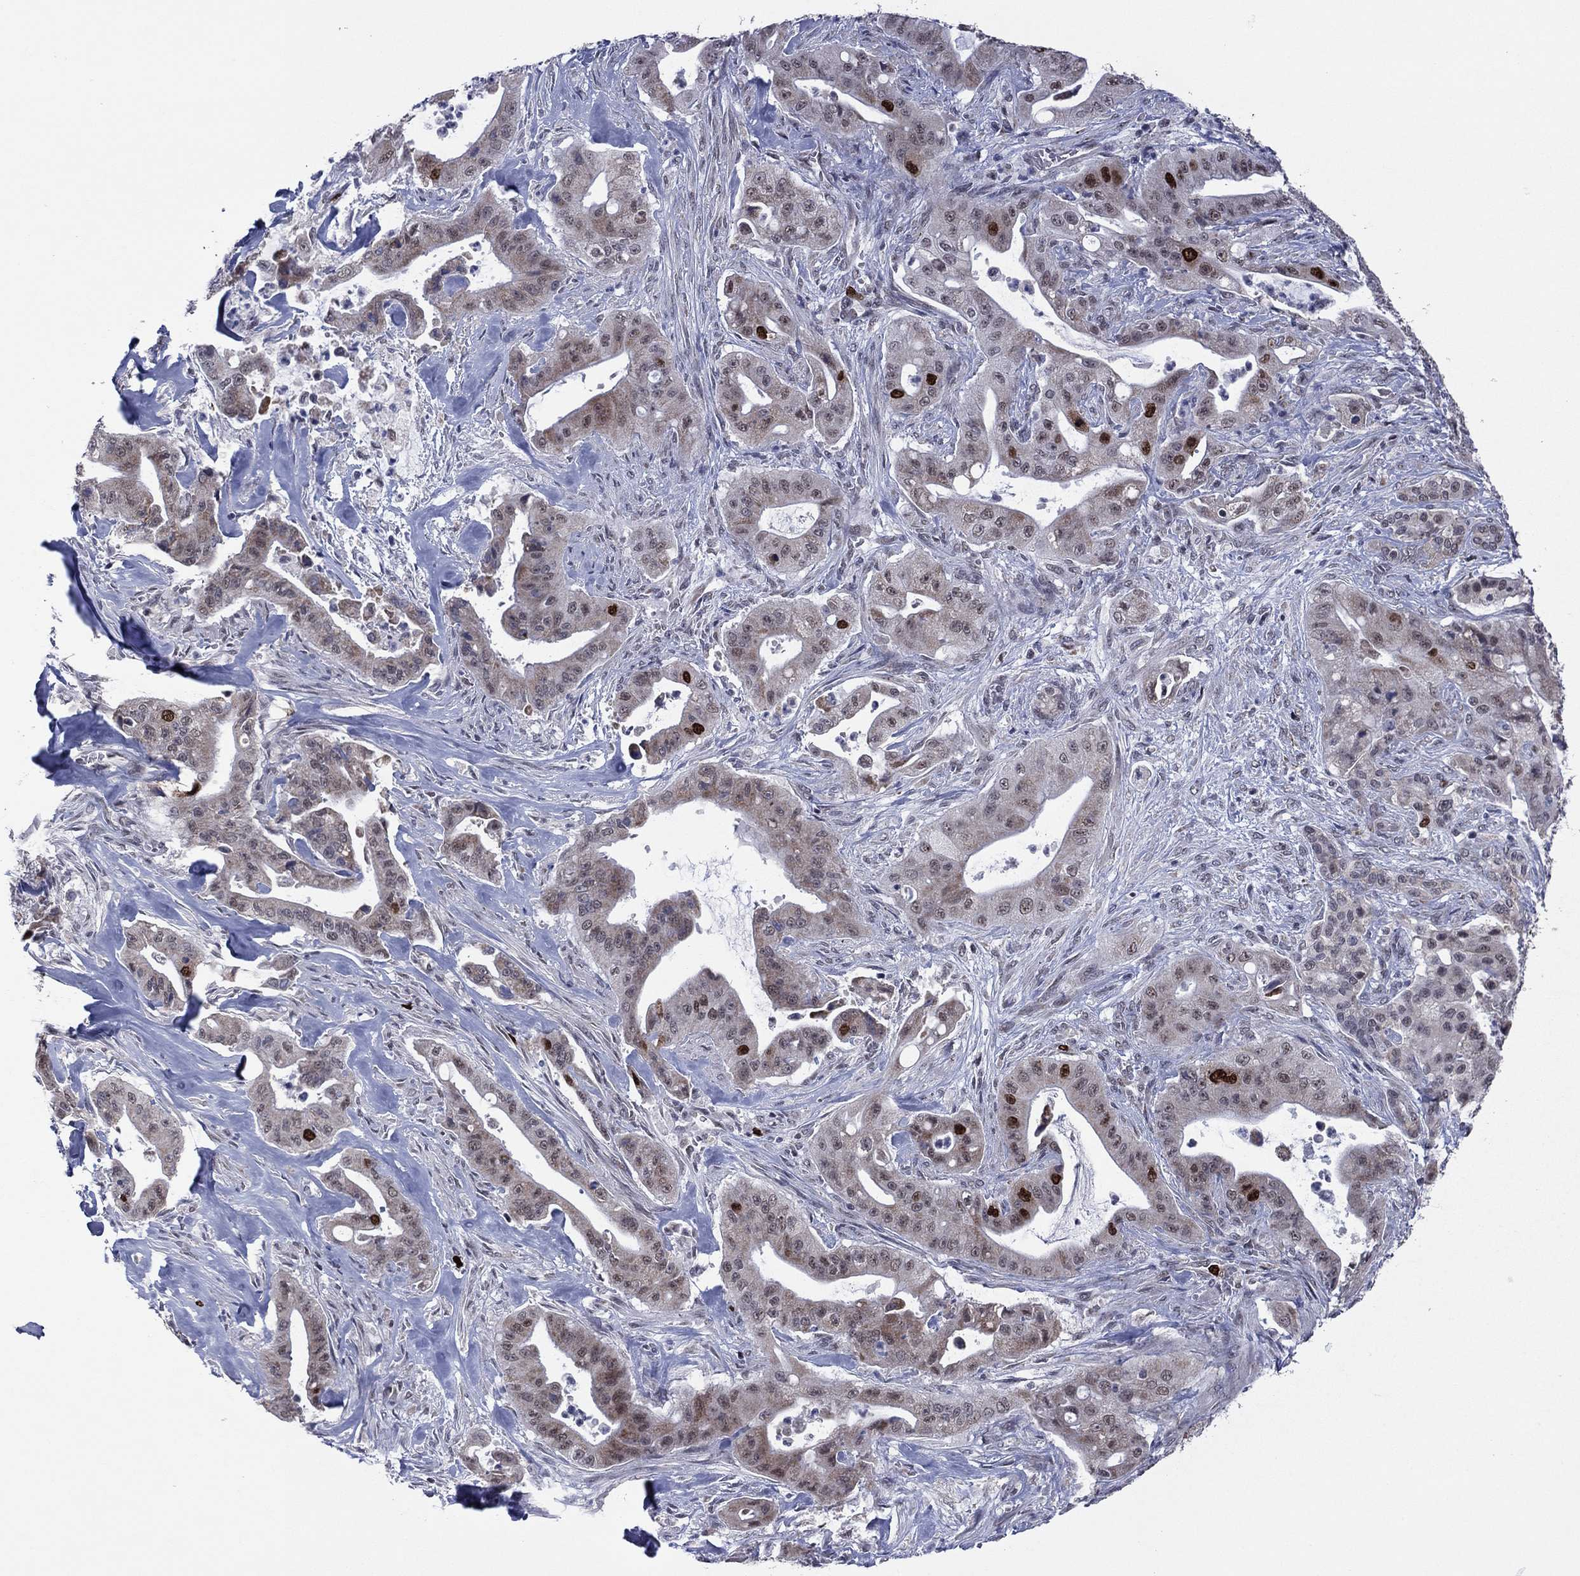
{"staining": {"intensity": "strong", "quantity": "<25%", "location": "nuclear"}, "tissue": "pancreatic cancer", "cell_type": "Tumor cells", "image_type": "cancer", "snomed": [{"axis": "morphology", "description": "Normal tissue, NOS"}, {"axis": "morphology", "description": "Inflammation, NOS"}, {"axis": "morphology", "description": "Adenocarcinoma, NOS"}, {"axis": "topography", "description": "Pancreas"}], "caption": "Immunohistochemical staining of adenocarcinoma (pancreatic) shows medium levels of strong nuclear protein positivity in approximately <25% of tumor cells.", "gene": "CDCA5", "patient": {"sex": "male", "age": 57}}